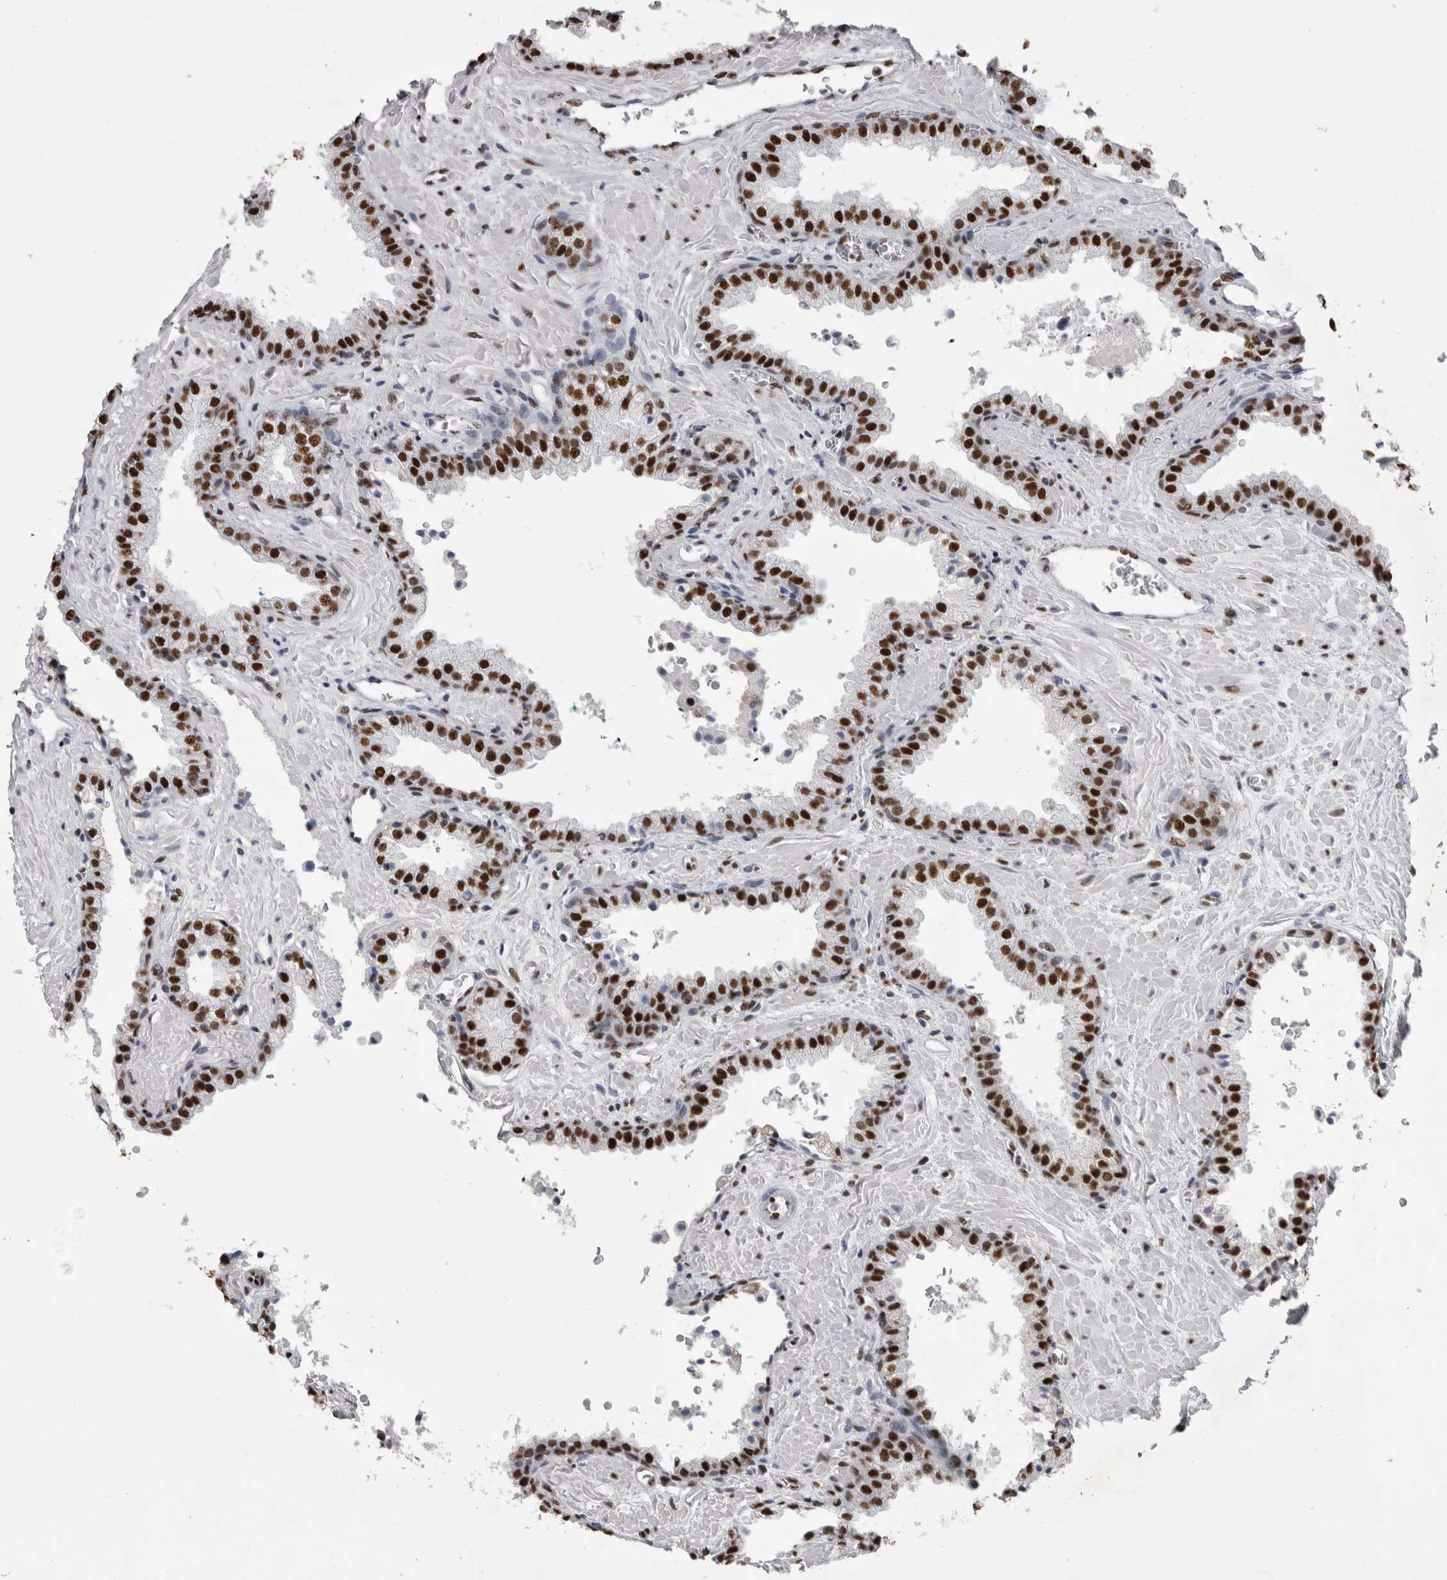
{"staining": {"intensity": "strong", "quantity": ">75%", "location": "nuclear"}, "tissue": "prostate cancer", "cell_type": "Tumor cells", "image_type": "cancer", "snomed": [{"axis": "morphology", "description": "Adenocarcinoma, Low grade"}, {"axis": "topography", "description": "Prostate"}], "caption": "An immunohistochemistry (IHC) photomicrograph of neoplastic tissue is shown. Protein staining in brown labels strong nuclear positivity in prostate cancer within tumor cells.", "gene": "ALPK3", "patient": {"sex": "male", "age": 71}}